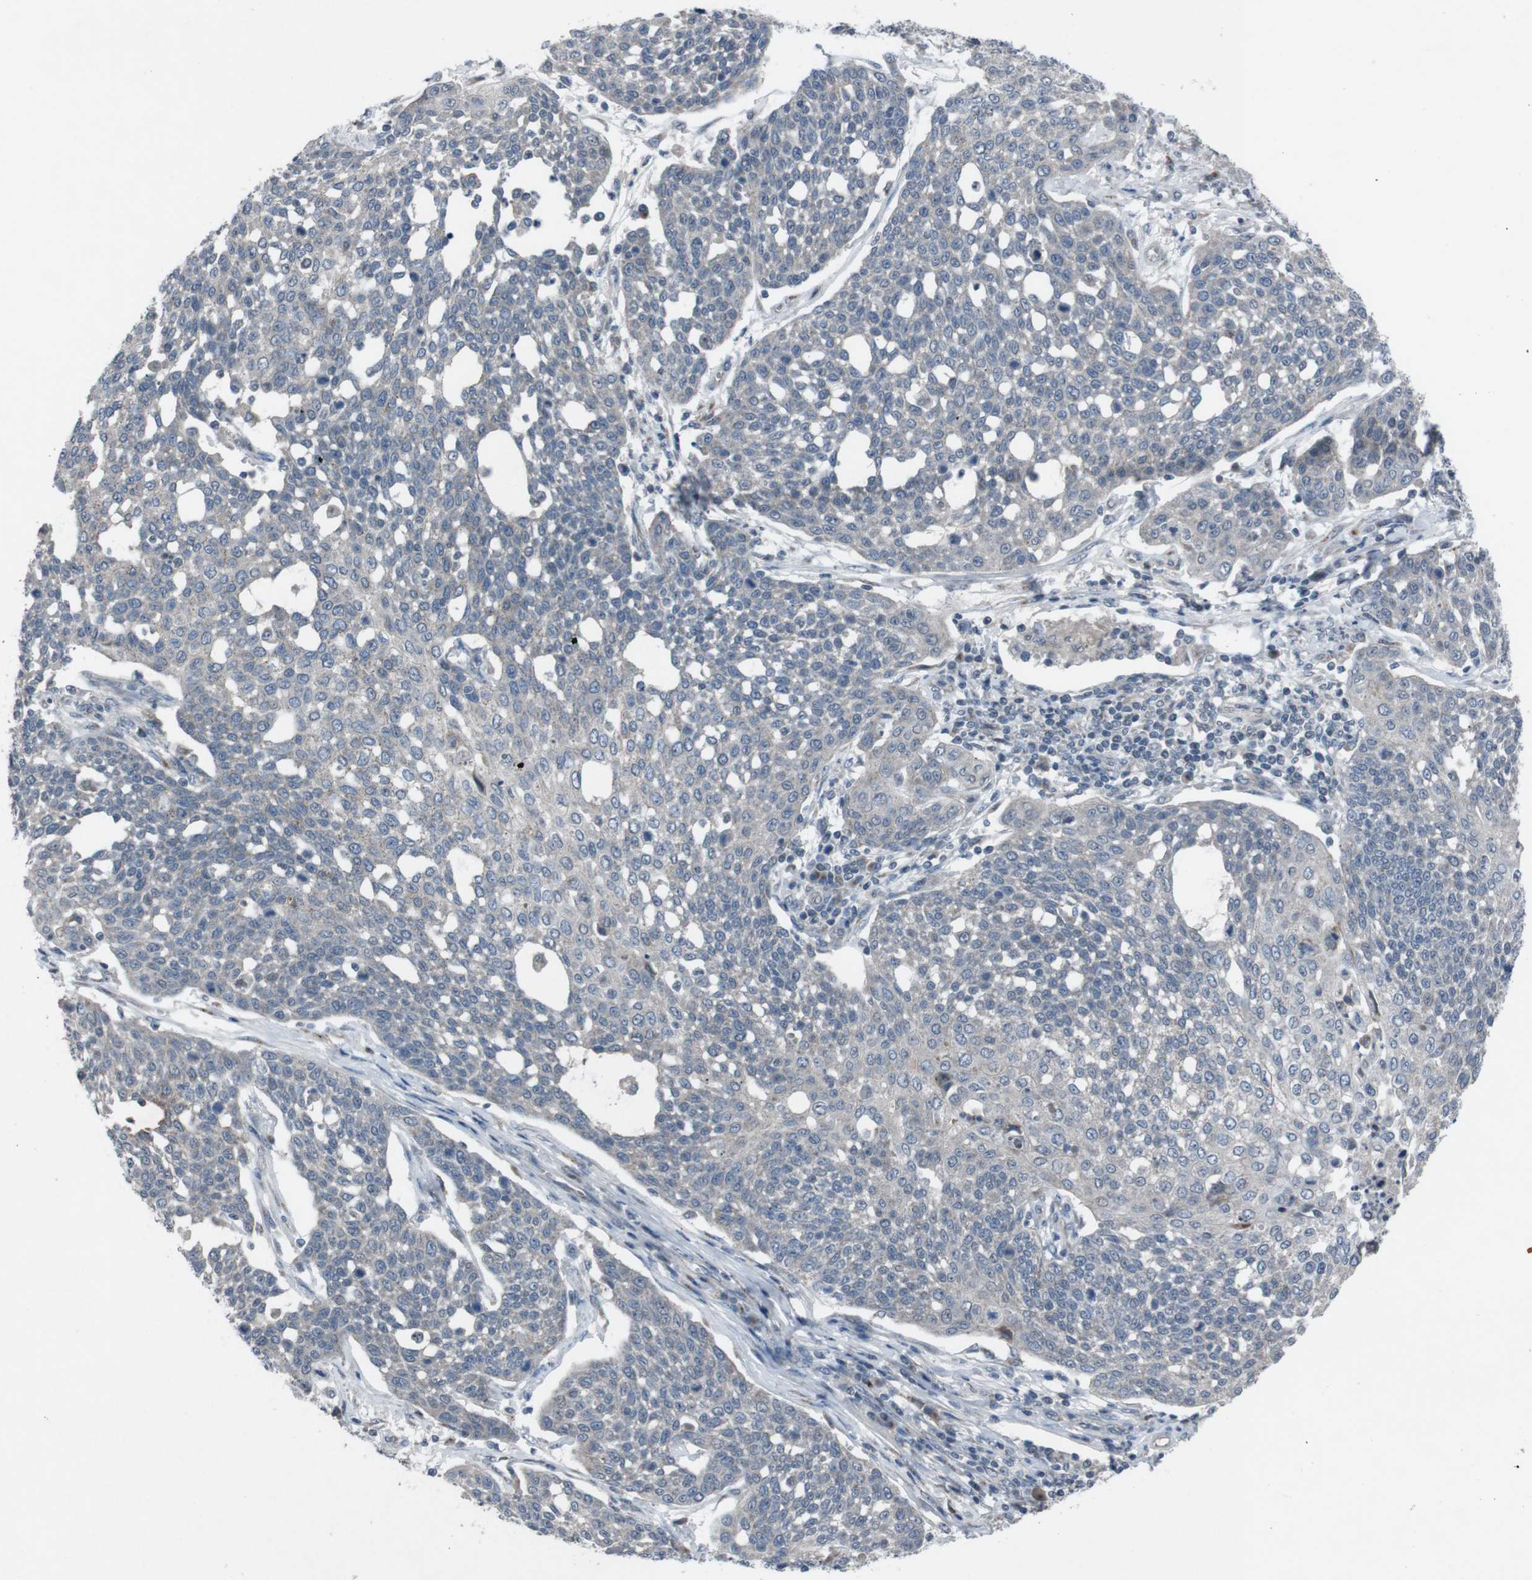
{"staining": {"intensity": "weak", "quantity": "<25%", "location": "cytoplasmic/membranous"}, "tissue": "cervical cancer", "cell_type": "Tumor cells", "image_type": "cancer", "snomed": [{"axis": "morphology", "description": "Squamous cell carcinoma, NOS"}, {"axis": "topography", "description": "Cervix"}], "caption": "Tumor cells are negative for brown protein staining in squamous cell carcinoma (cervical).", "gene": "EFNA5", "patient": {"sex": "female", "age": 34}}